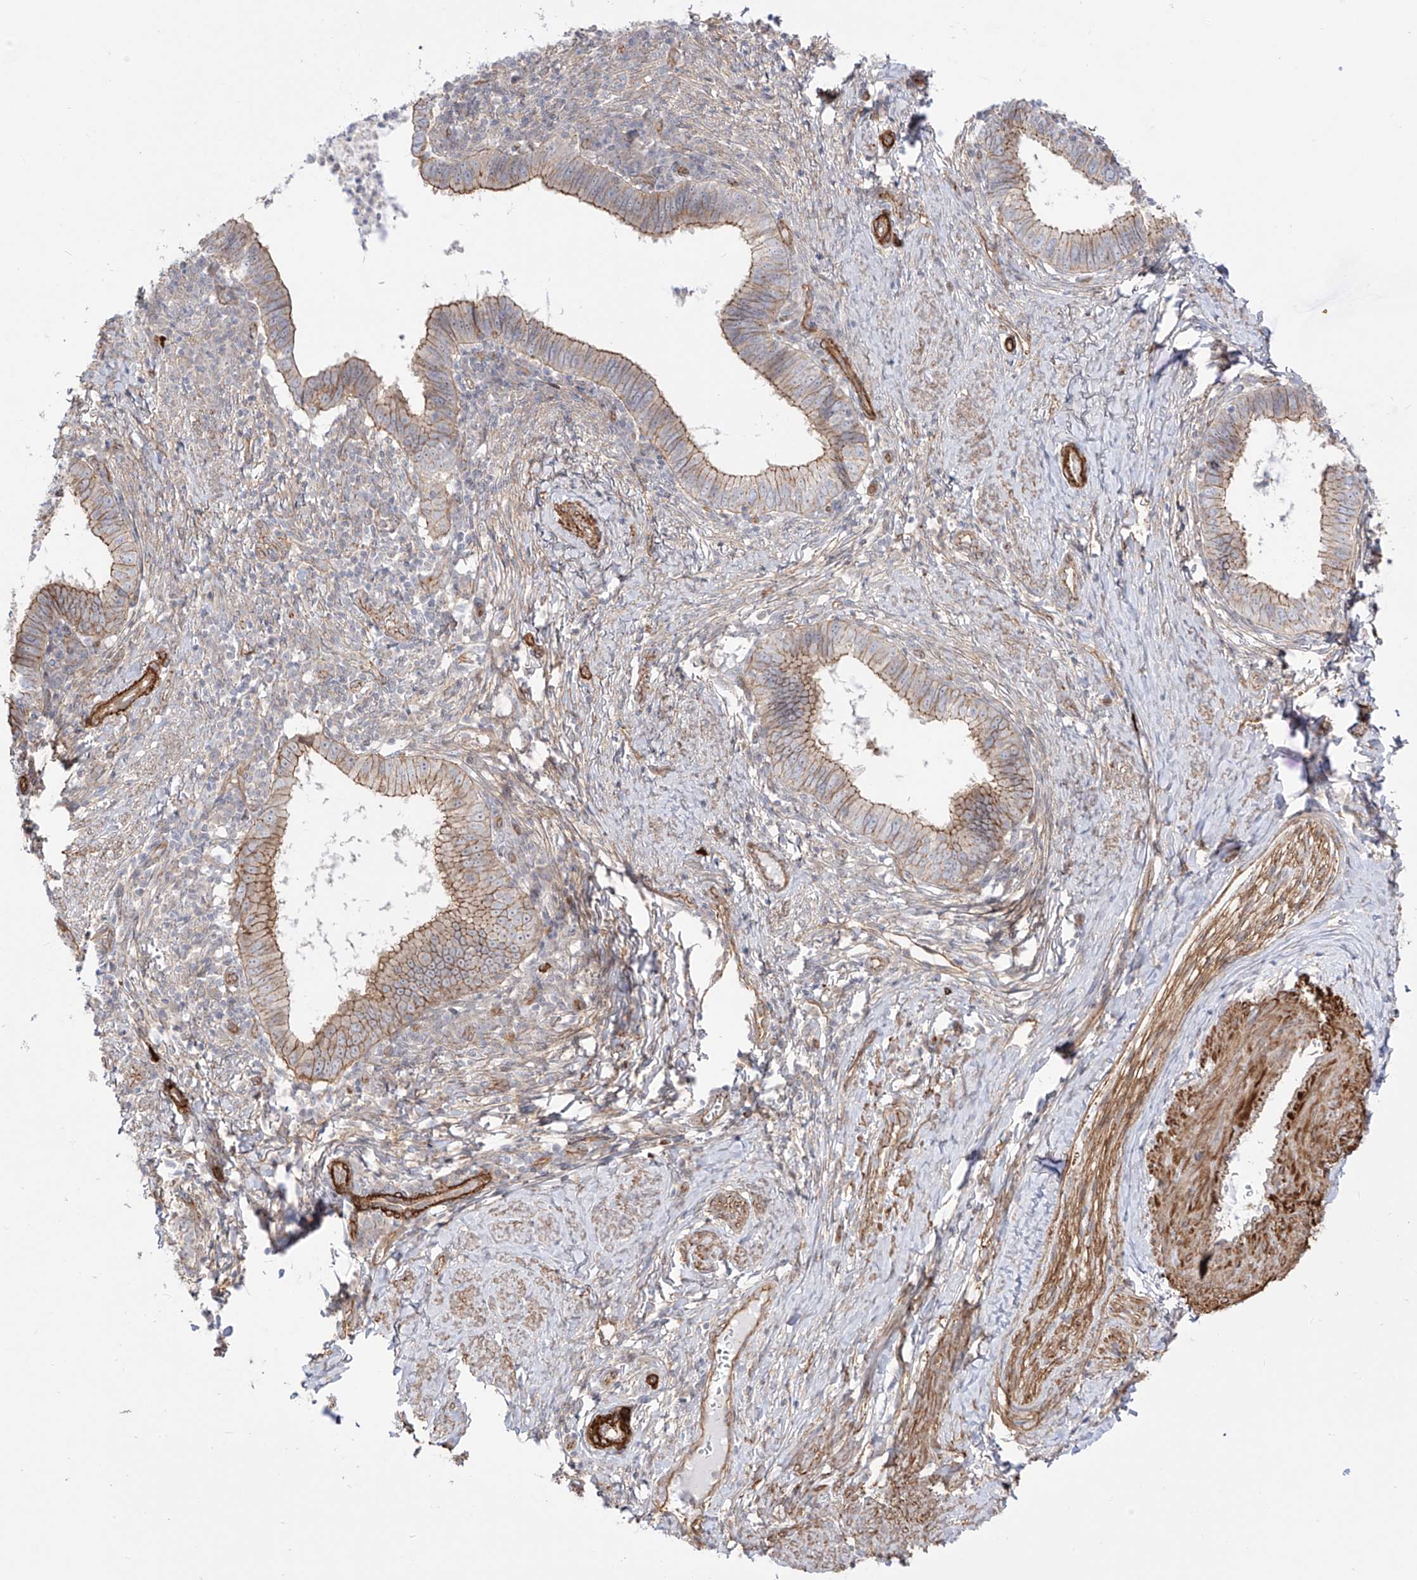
{"staining": {"intensity": "moderate", "quantity": "25%-75%", "location": "cytoplasmic/membranous"}, "tissue": "cervical cancer", "cell_type": "Tumor cells", "image_type": "cancer", "snomed": [{"axis": "morphology", "description": "Adenocarcinoma, NOS"}, {"axis": "topography", "description": "Cervix"}], "caption": "The histopathology image demonstrates immunohistochemical staining of cervical cancer. There is moderate cytoplasmic/membranous expression is identified in about 25%-75% of tumor cells.", "gene": "ZNF180", "patient": {"sex": "female", "age": 36}}